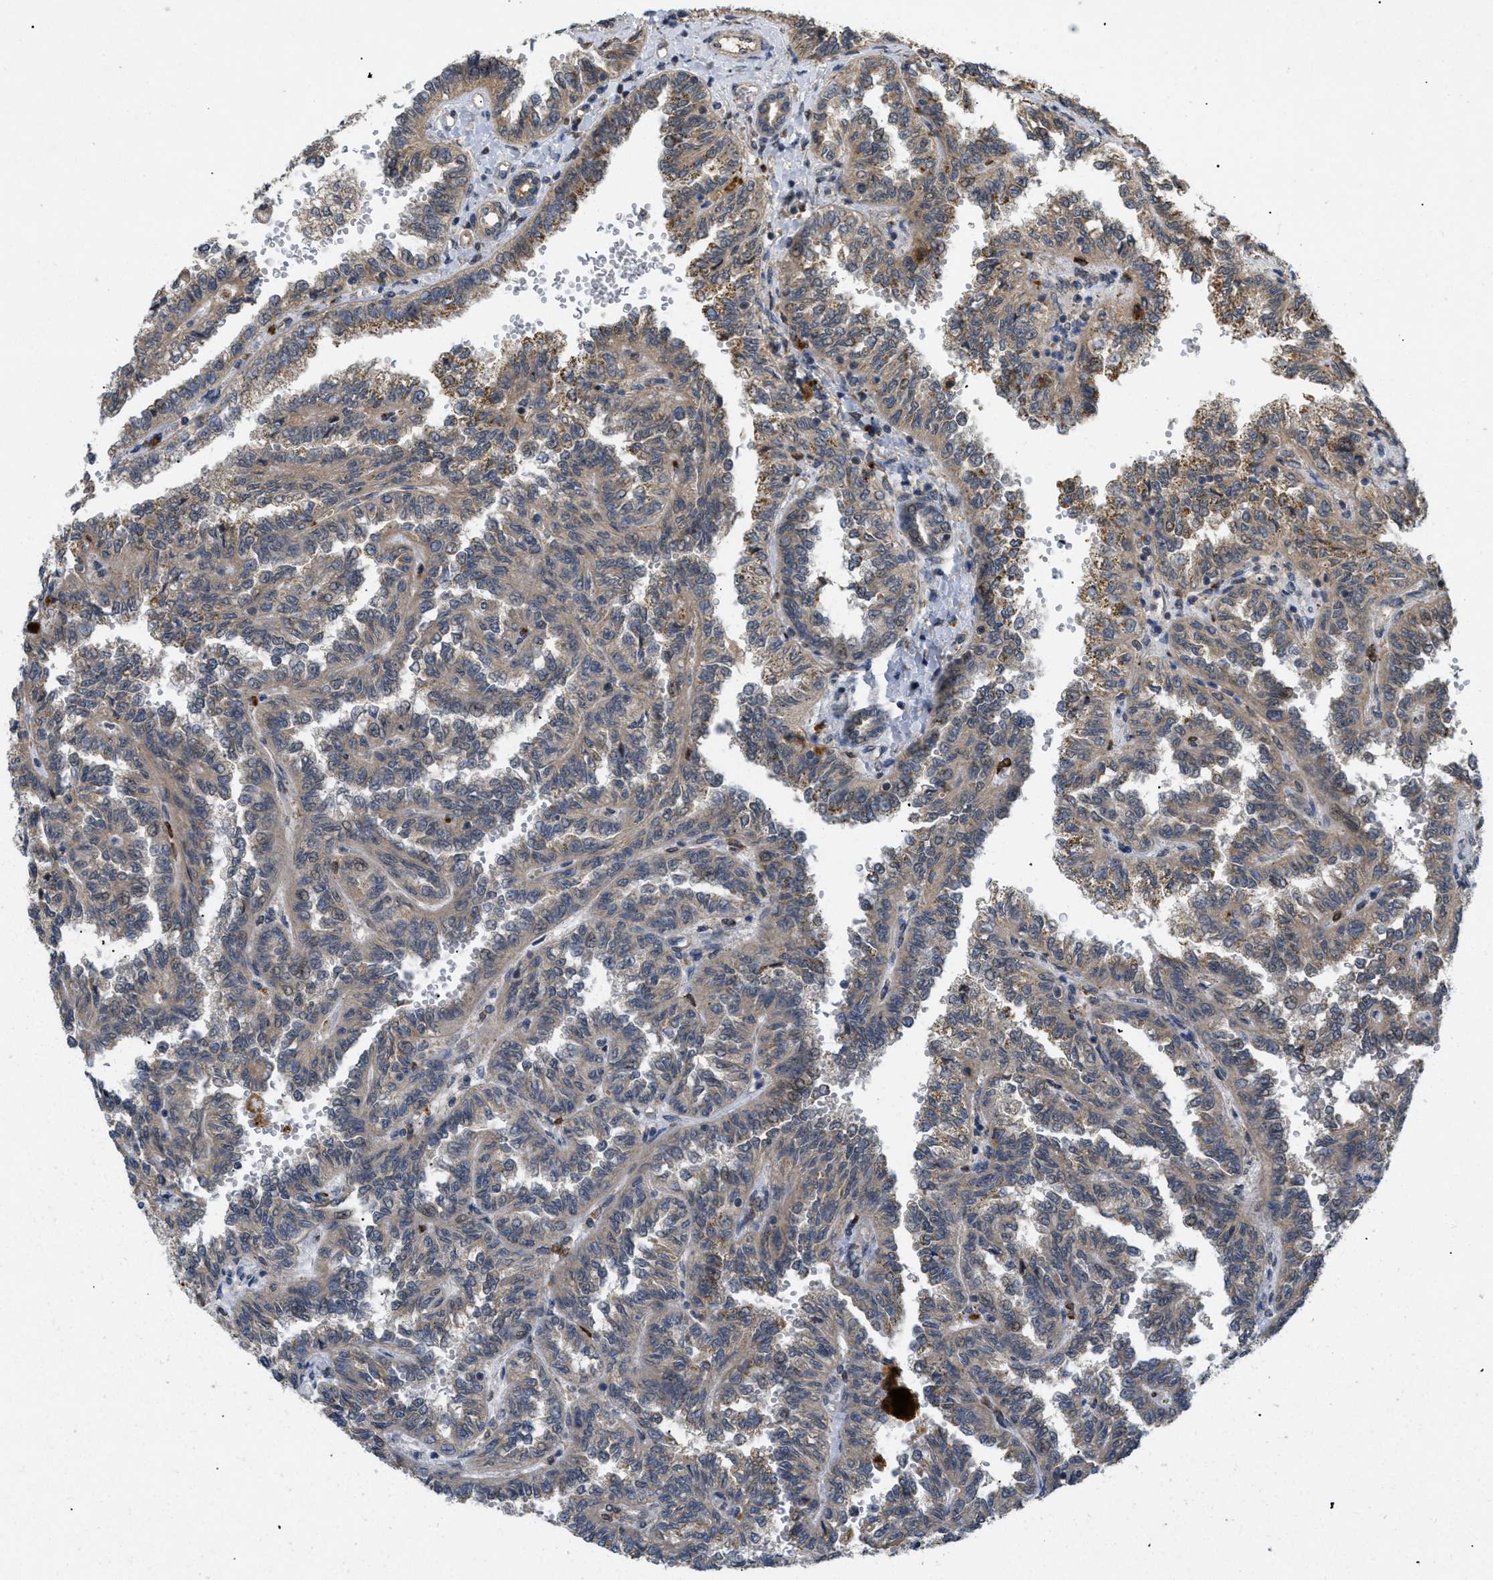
{"staining": {"intensity": "weak", "quantity": ">75%", "location": "cytoplasmic/membranous"}, "tissue": "renal cancer", "cell_type": "Tumor cells", "image_type": "cancer", "snomed": [{"axis": "morphology", "description": "Inflammation, NOS"}, {"axis": "morphology", "description": "Adenocarcinoma, NOS"}, {"axis": "topography", "description": "Kidney"}], "caption": "Renal adenocarcinoma tissue displays weak cytoplasmic/membranous staining in approximately >75% of tumor cells", "gene": "PDGFB", "patient": {"sex": "male", "age": 68}}